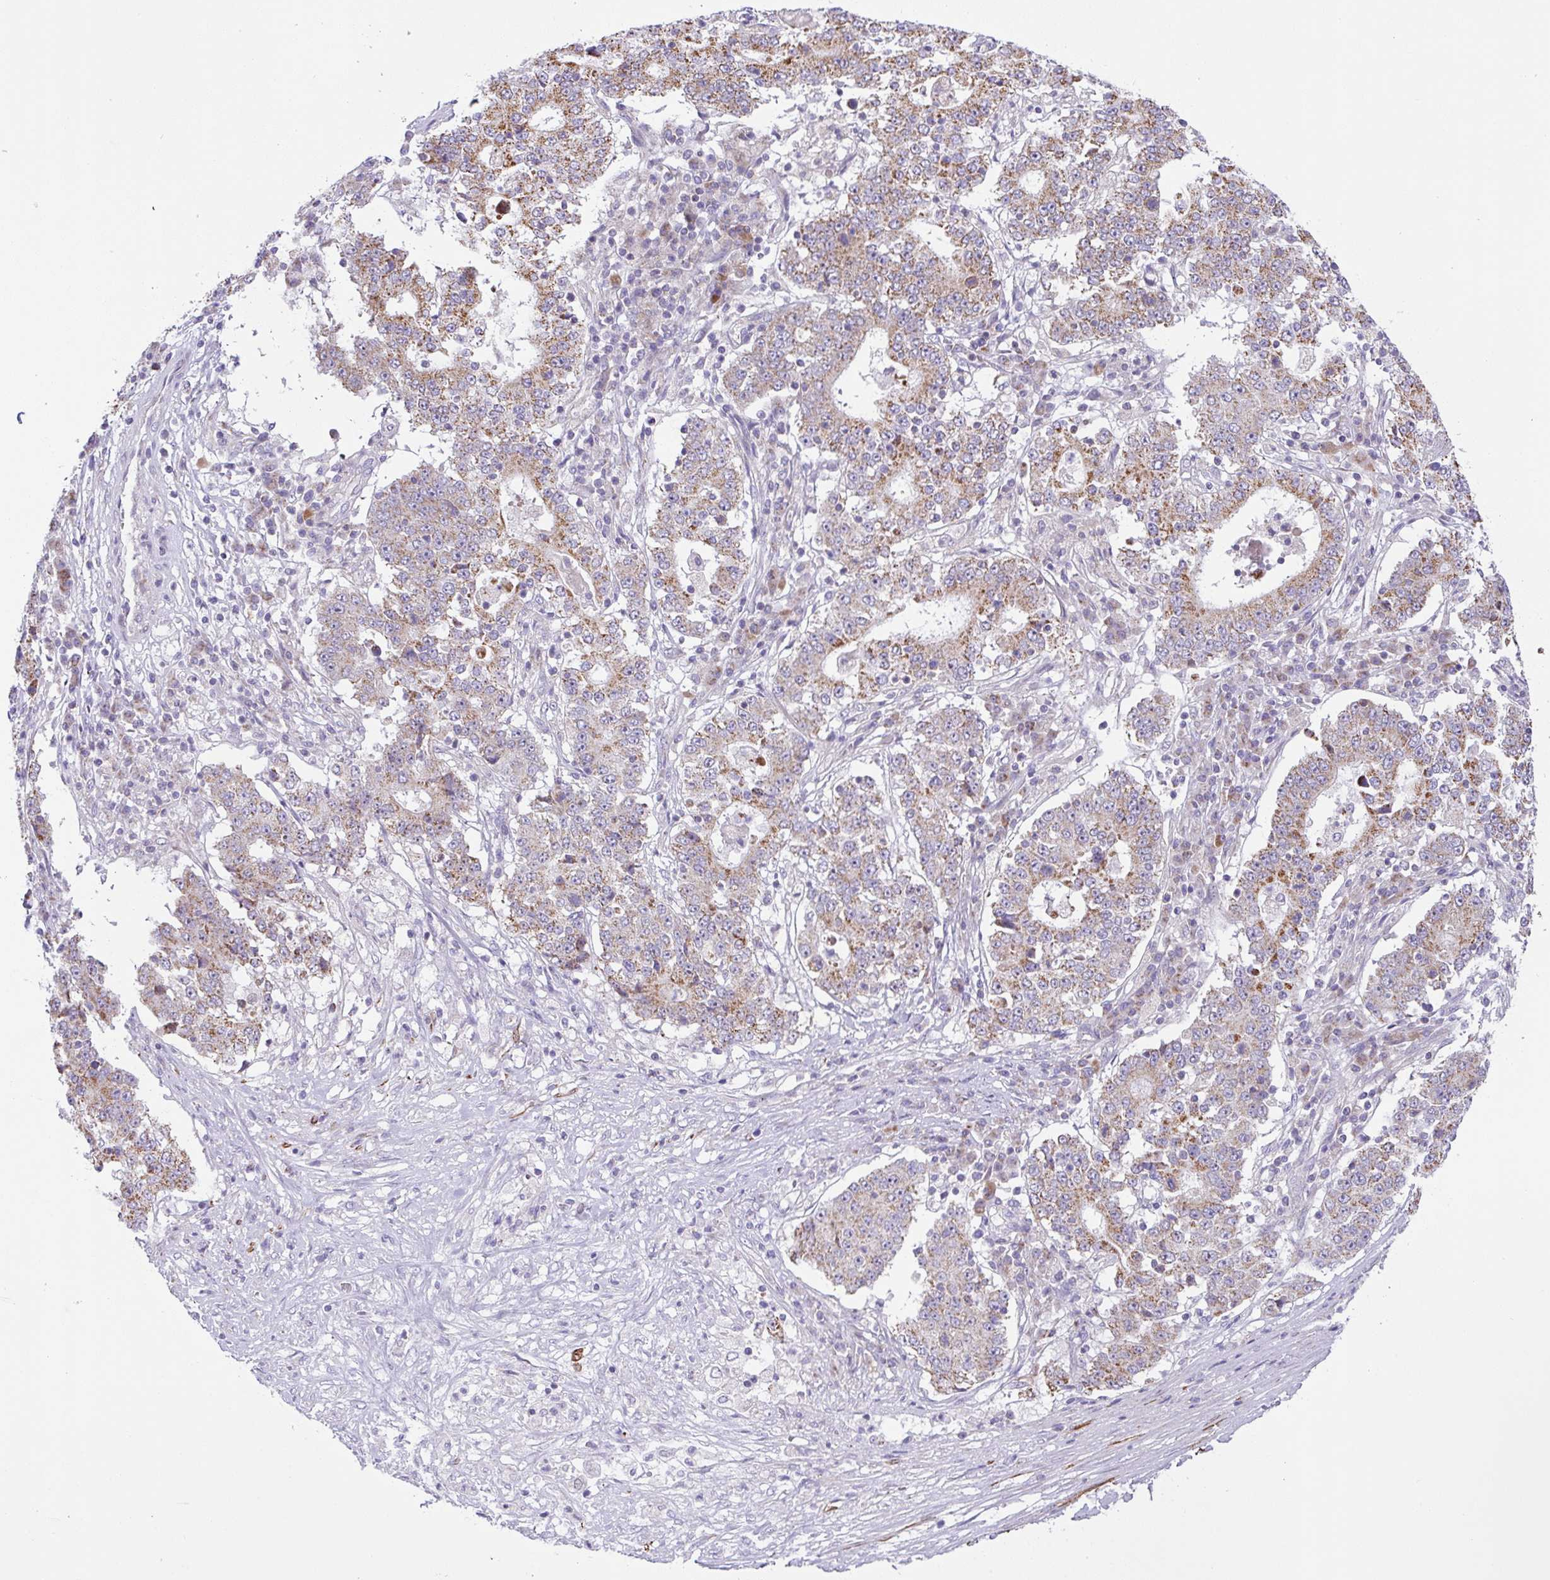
{"staining": {"intensity": "moderate", "quantity": ">75%", "location": "cytoplasmic/membranous"}, "tissue": "stomach cancer", "cell_type": "Tumor cells", "image_type": "cancer", "snomed": [{"axis": "morphology", "description": "Adenocarcinoma, NOS"}, {"axis": "topography", "description": "Stomach"}], "caption": "The immunohistochemical stain highlights moderate cytoplasmic/membranous staining in tumor cells of stomach adenocarcinoma tissue. Using DAB (brown) and hematoxylin (blue) stains, captured at high magnification using brightfield microscopy.", "gene": "CHDH", "patient": {"sex": "male", "age": 59}}